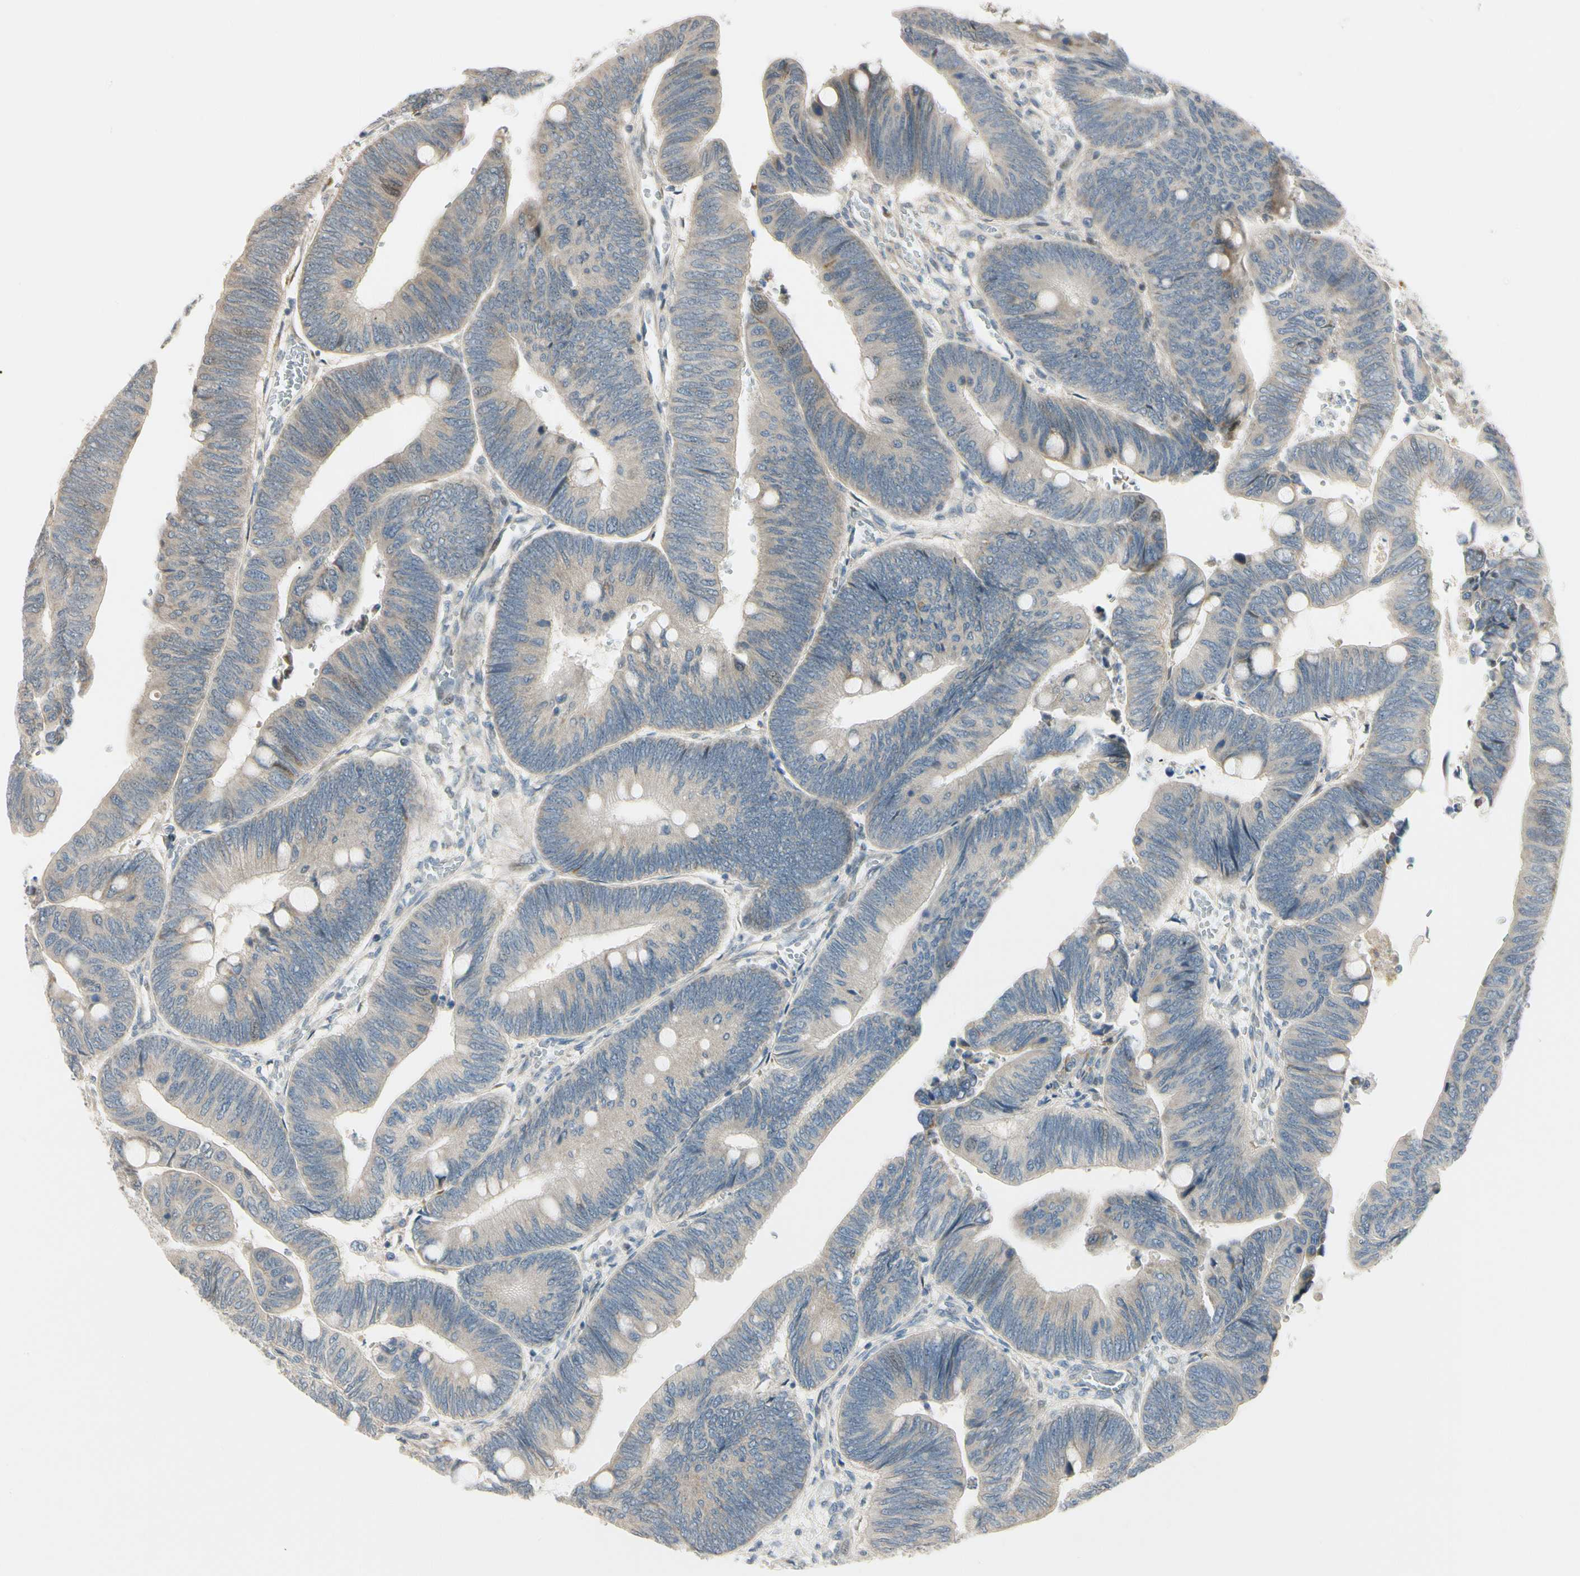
{"staining": {"intensity": "weak", "quantity": ">75%", "location": "cytoplasmic/membranous"}, "tissue": "colorectal cancer", "cell_type": "Tumor cells", "image_type": "cancer", "snomed": [{"axis": "morphology", "description": "Normal tissue, NOS"}, {"axis": "morphology", "description": "Adenocarcinoma, NOS"}, {"axis": "topography", "description": "Rectum"}, {"axis": "topography", "description": "Peripheral nerve tissue"}], "caption": "High-magnification brightfield microscopy of colorectal cancer stained with DAB (3,3'-diaminobenzidine) (brown) and counterstained with hematoxylin (blue). tumor cells exhibit weak cytoplasmic/membranous staining is identified in approximately>75% of cells. The staining was performed using DAB to visualize the protein expression in brown, while the nuclei were stained in blue with hematoxylin (Magnification: 20x).", "gene": "P4HA3", "patient": {"sex": "male", "age": 92}}